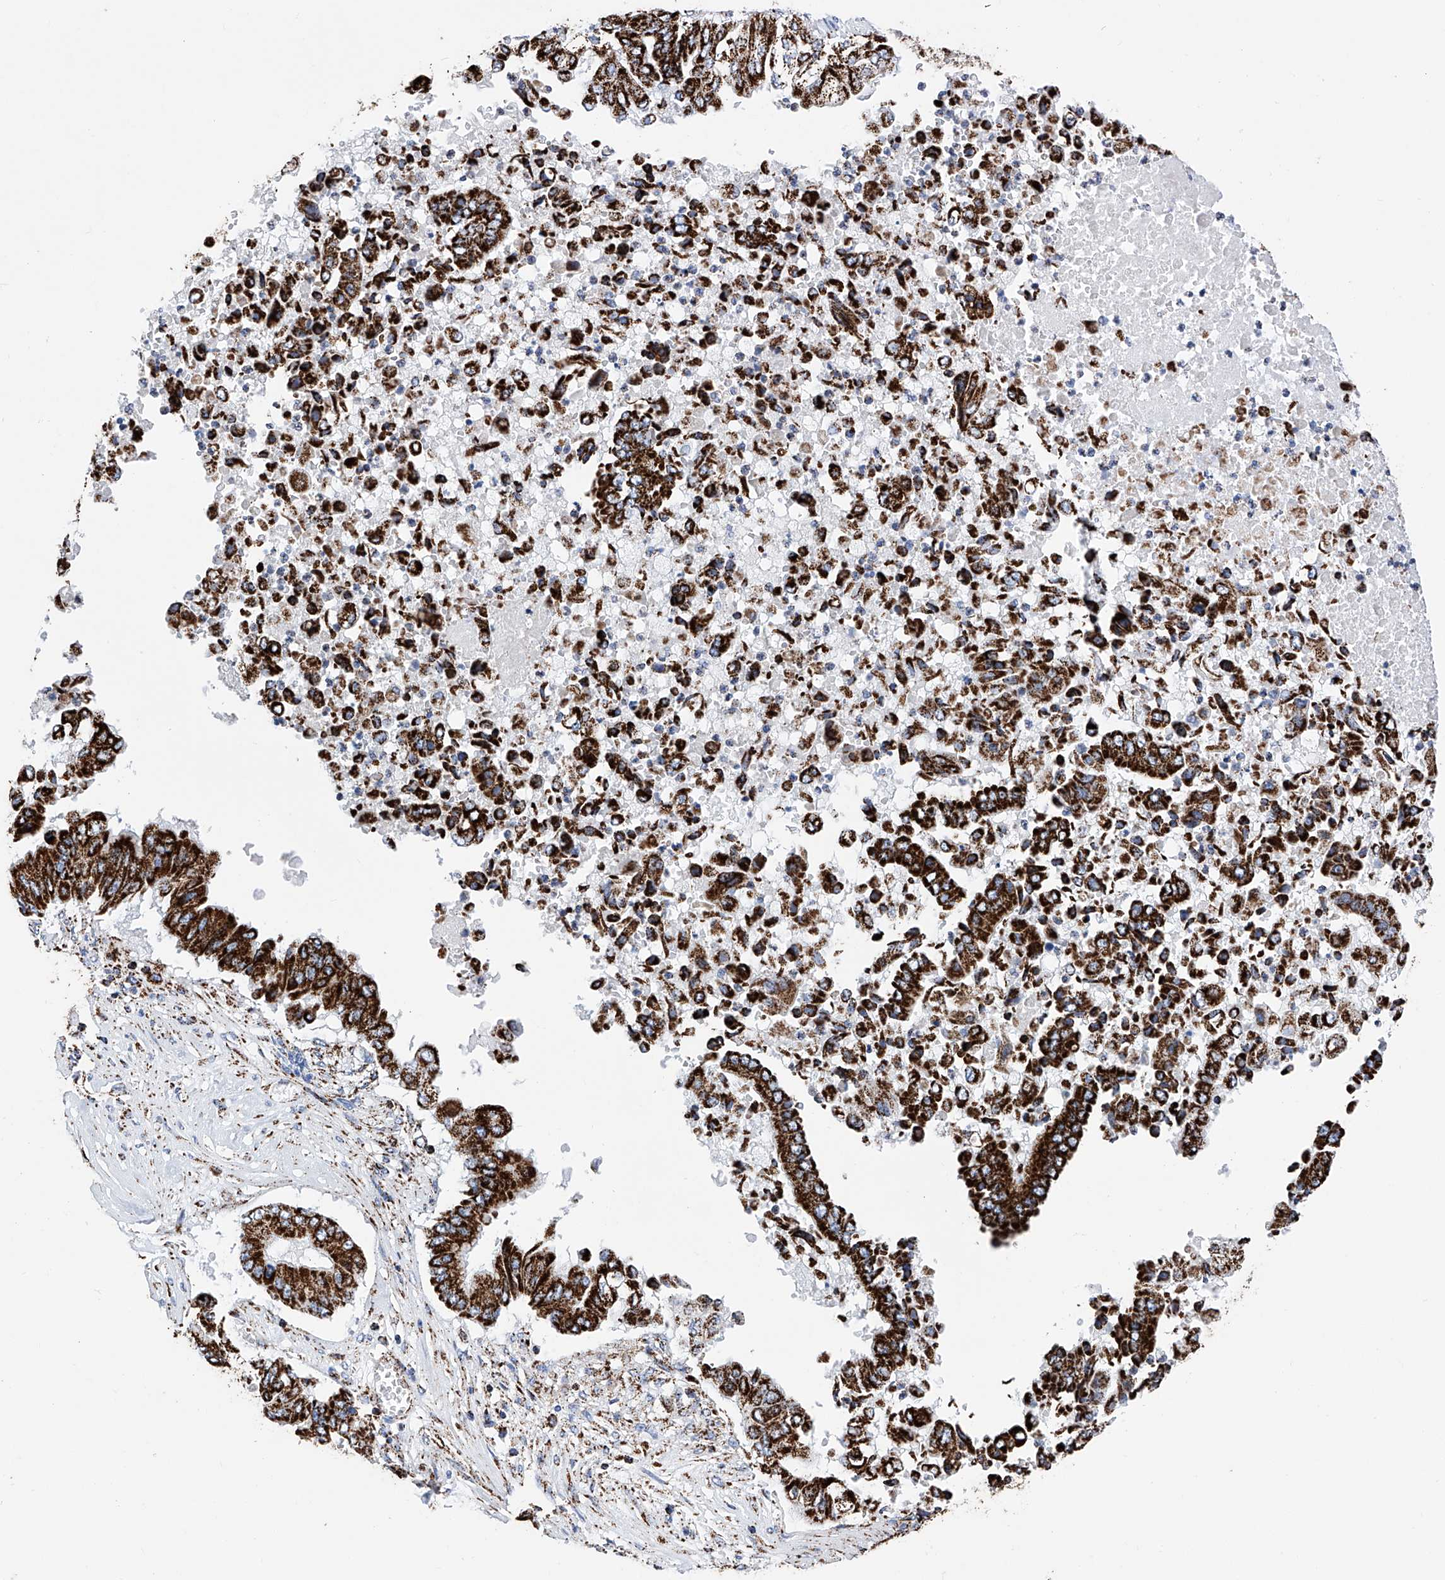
{"staining": {"intensity": "strong", "quantity": ">75%", "location": "cytoplasmic/membranous"}, "tissue": "pancreatic cancer", "cell_type": "Tumor cells", "image_type": "cancer", "snomed": [{"axis": "morphology", "description": "Adenocarcinoma, NOS"}, {"axis": "topography", "description": "Pancreas"}], "caption": "Brown immunohistochemical staining in pancreatic adenocarcinoma shows strong cytoplasmic/membranous positivity in approximately >75% of tumor cells. Ihc stains the protein in brown and the nuclei are stained blue.", "gene": "ATP5PF", "patient": {"sex": "female", "age": 77}}